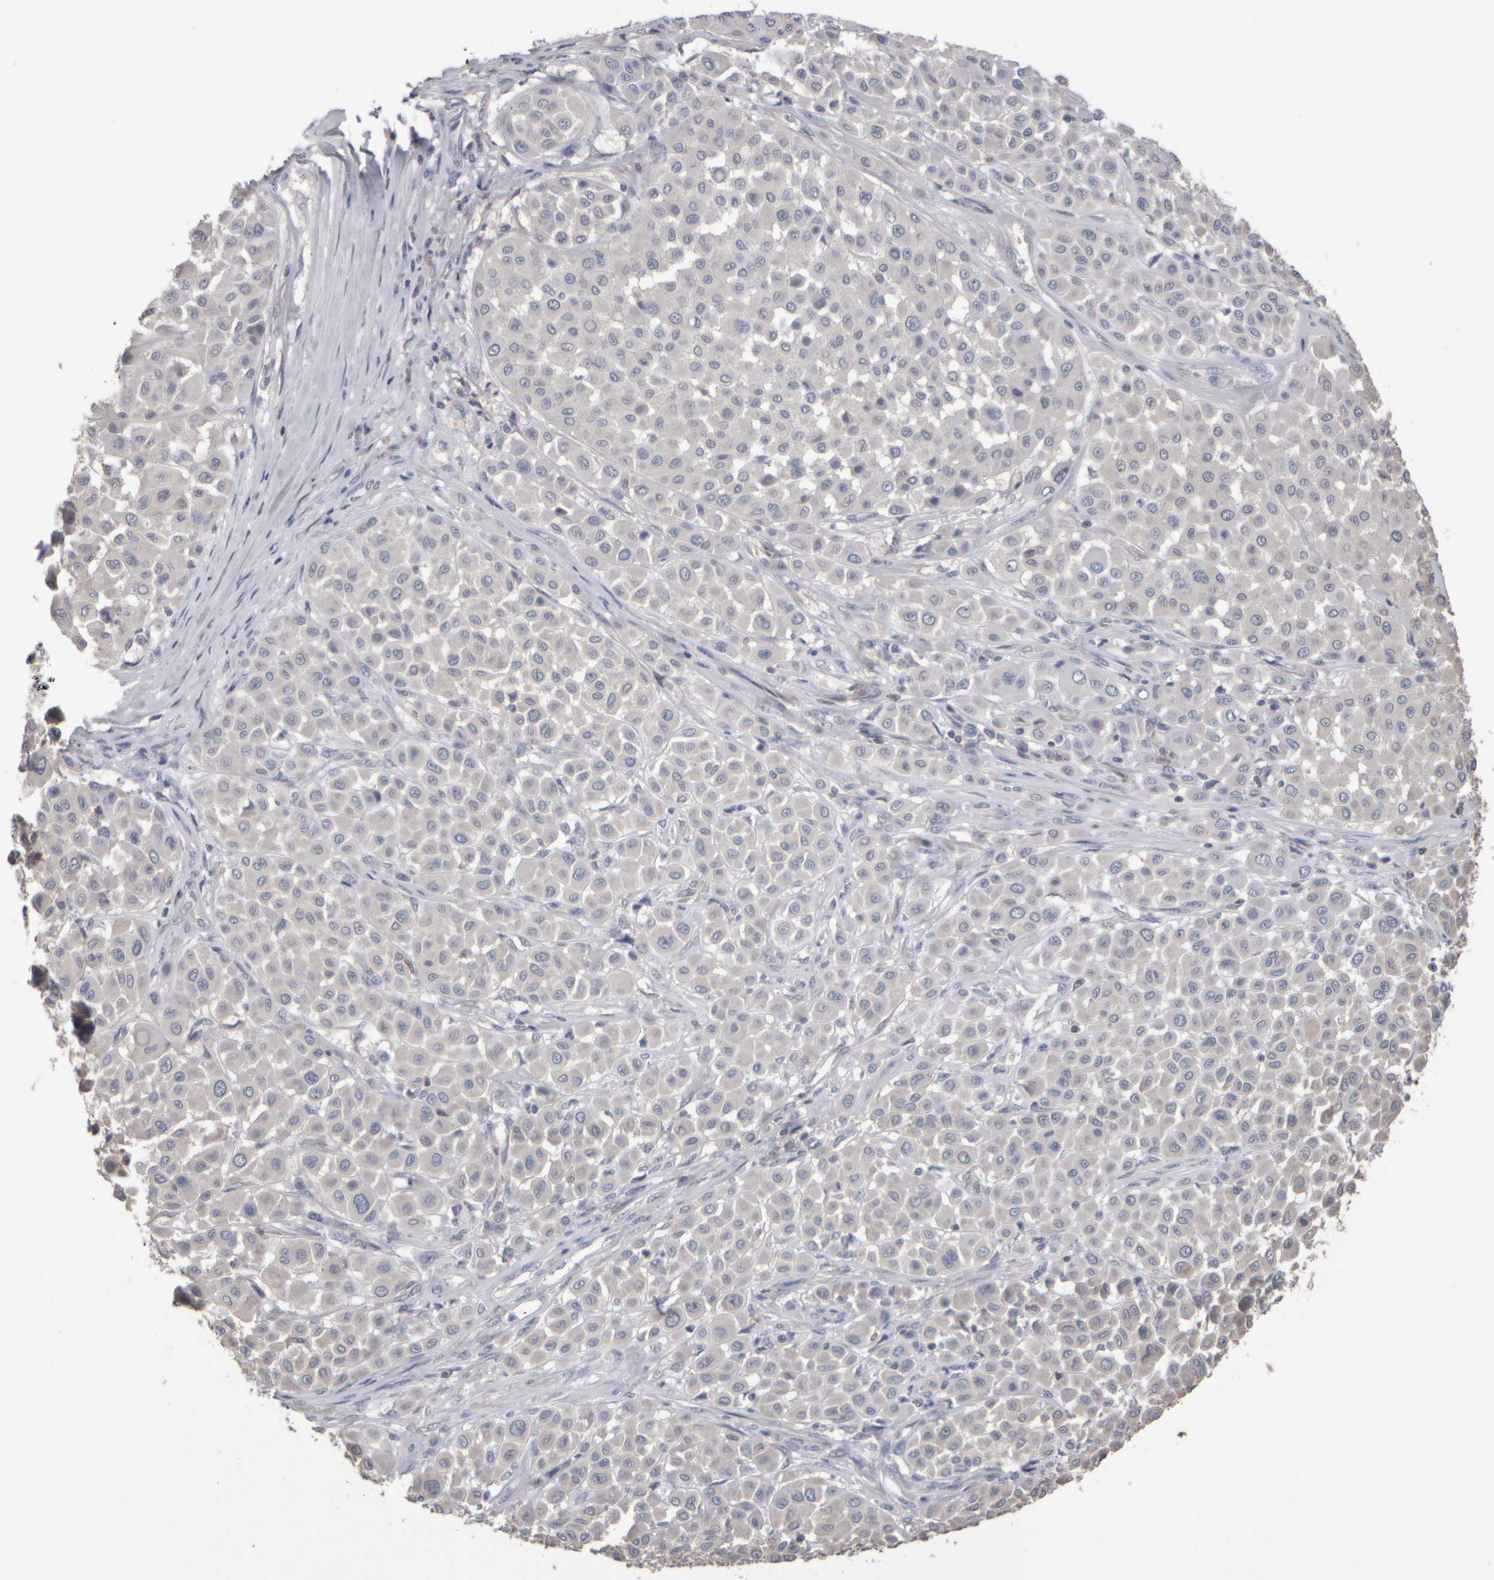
{"staining": {"intensity": "negative", "quantity": "none", "location": "none"}, "tissue": "melanoma", "cell_type": "Tumor cells", "image_type": "cancer", "snomed": [{"axis": "morphology", "description": "Malignant melanoma, Metastatic site"}, {"axis": "topography", "description": "Soft tissue"}], "caption": "Immunohistochemistry histopathology image of human malignant melanoma (metastatic site) stained for a protein (brown), which displays no staining in tumor cells. (IHC, brightfield microscopy, high magnification).", "gene": "EPHX2", "patient": {"sex": "male", "age": 41}}